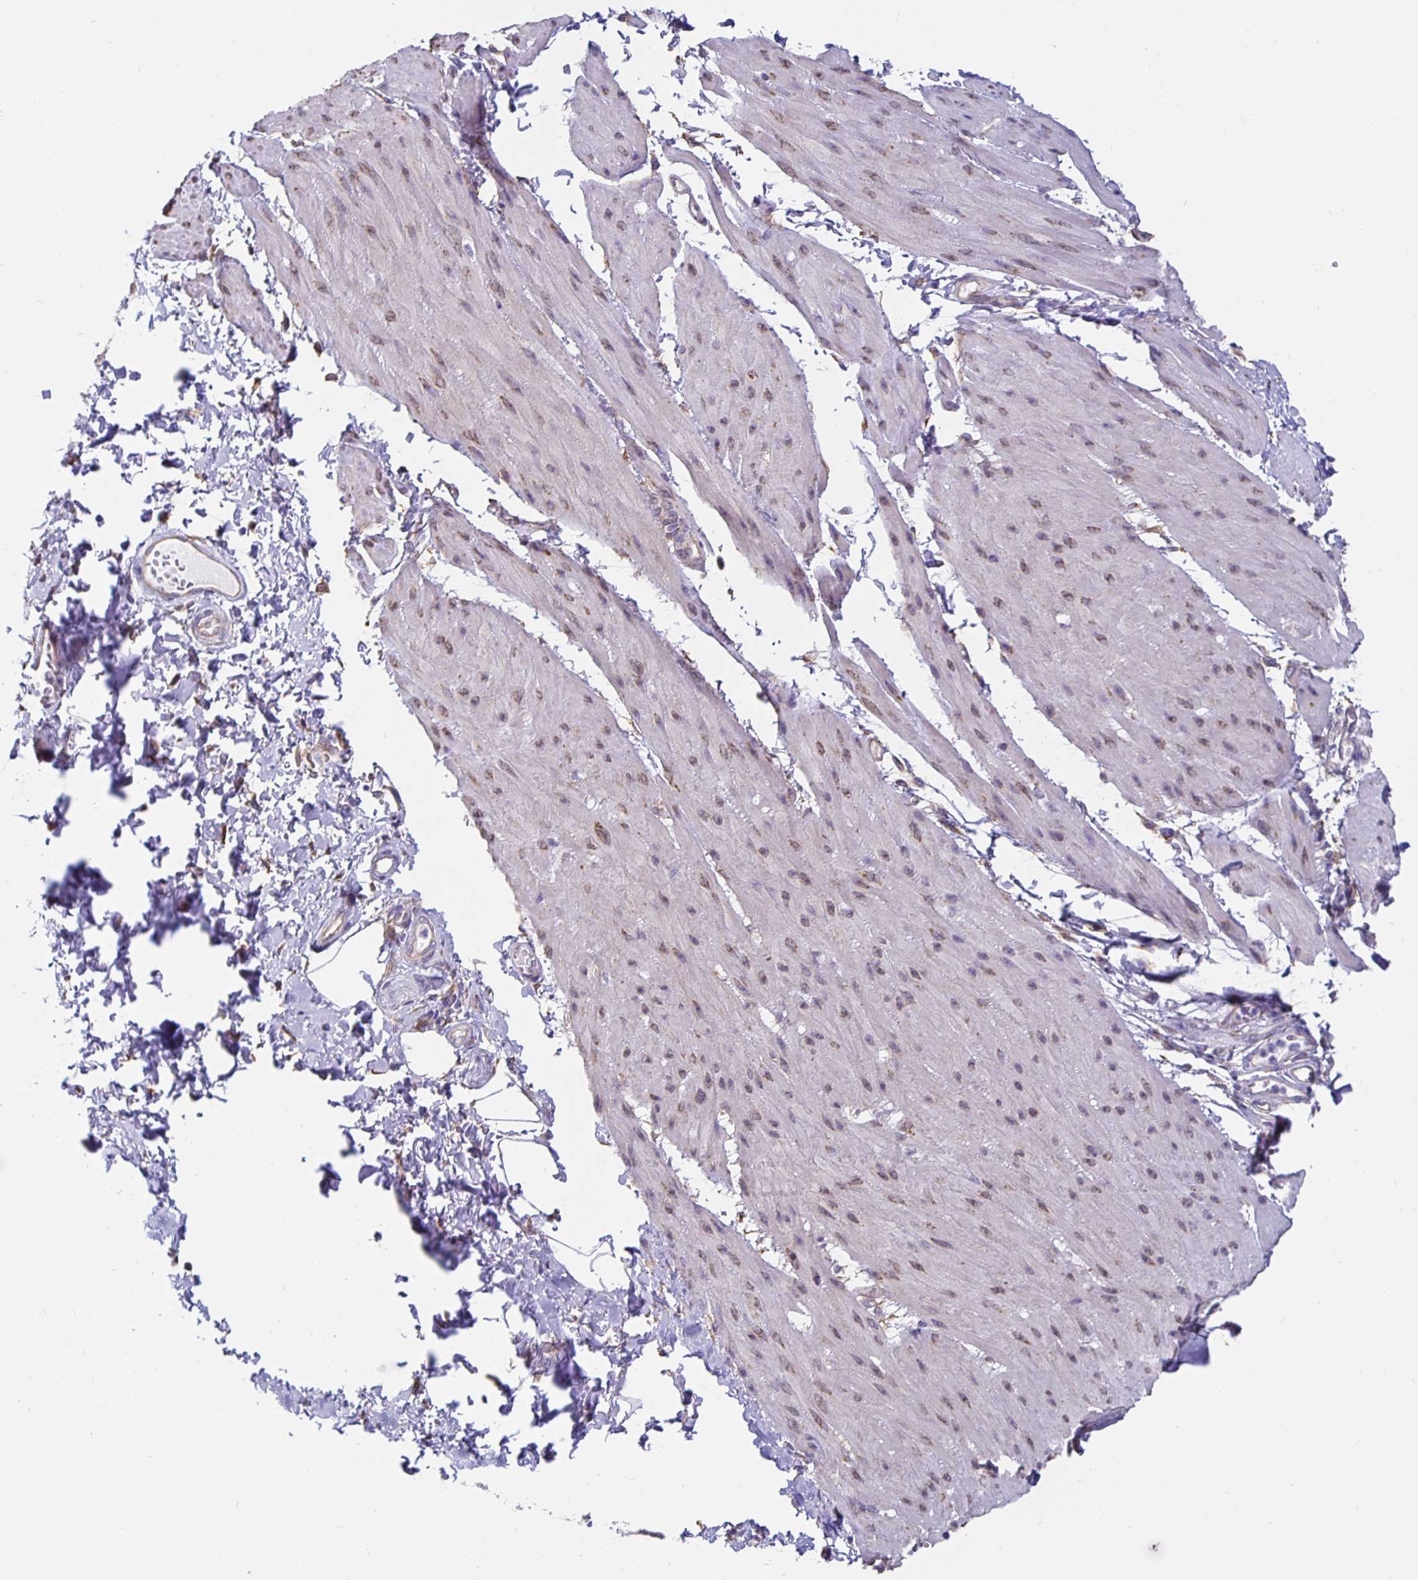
{"staining": {"intensity": "negative", "quantity": "none", "location": "none"}, "tissue": "adipose tissue", "cell_type": "Adipocytes", "image_type": "normal", "snomed": [{"axis": "morphology", "description": "Normal tissue, NOS"}, {"axis": "topography", "description": "Urinary bladder"}, {"axis": "topography", "description": "Peripheral nerve tissue"}], "caption": "Adipocytes show no significant expression in normal adipose tissue. (Stains: DAB (3,3'-diaminobenzidine) IHC with hematoxylin counter stain, Microscopy: brightfield microscopy at high magnification).", "gene": "DNAI2", "patient": {"sex": "female", "age": 60}}